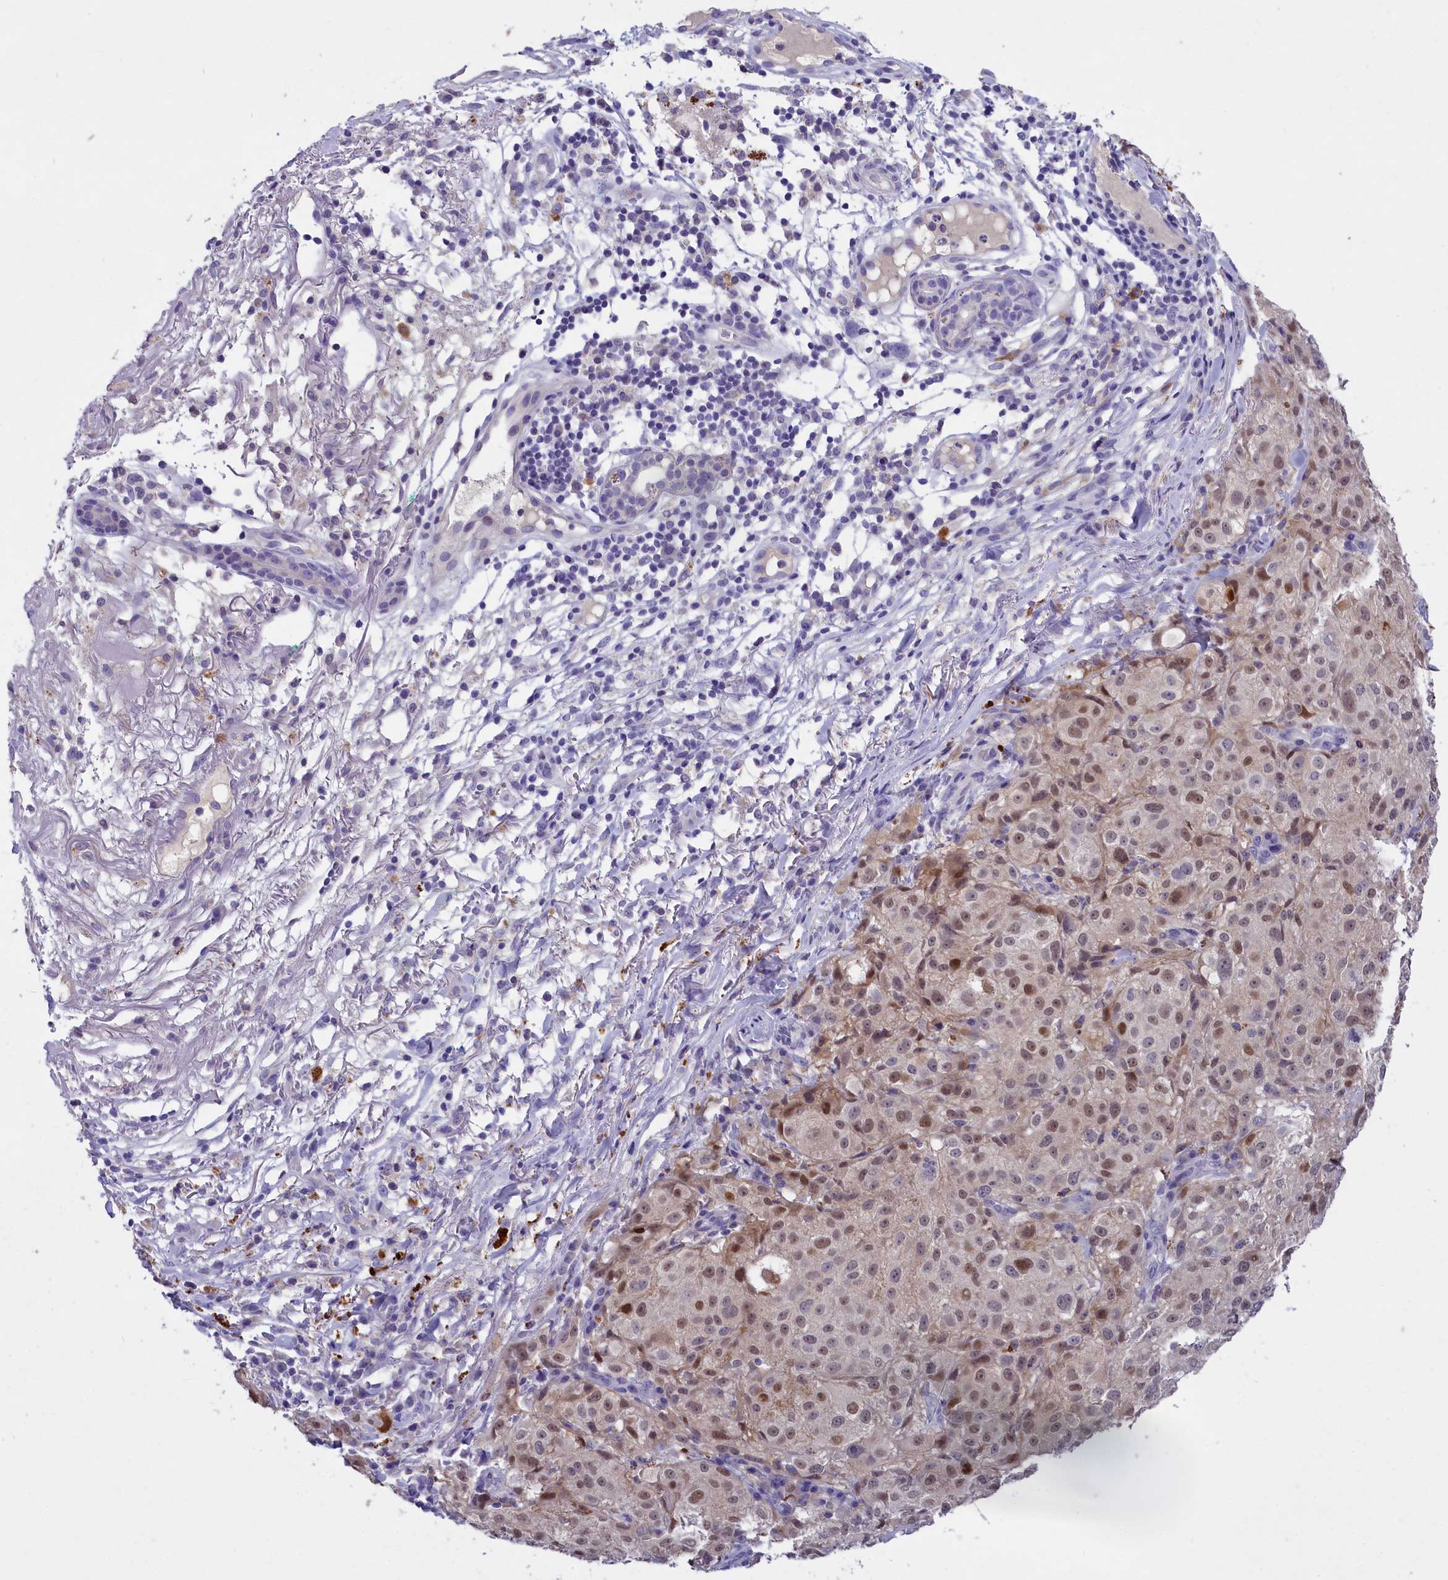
{"staining": {"intensity": "moderate", "quantity": ">75%", "location": "nuclear"}, "tissue": "melanoma", "cell_type": "Tumor cells", "image_type": "cancer", "snomed": [{"axis": "morphology", "description": "Necrosis, NOS"}, {"axis": "morphology", "description": "Malignant melanoma, NOS"}, {"axis": "topography", "description": "Skin"}], "caption": "IHC histopathology image of human malignant melanoma stained for a protein (brown), which reveals medium levels of moderate nuclear expression in approximately >75% of tumor cells.", "gene": "ENPP6", "patient": {"sex": "female", "age": 87}}